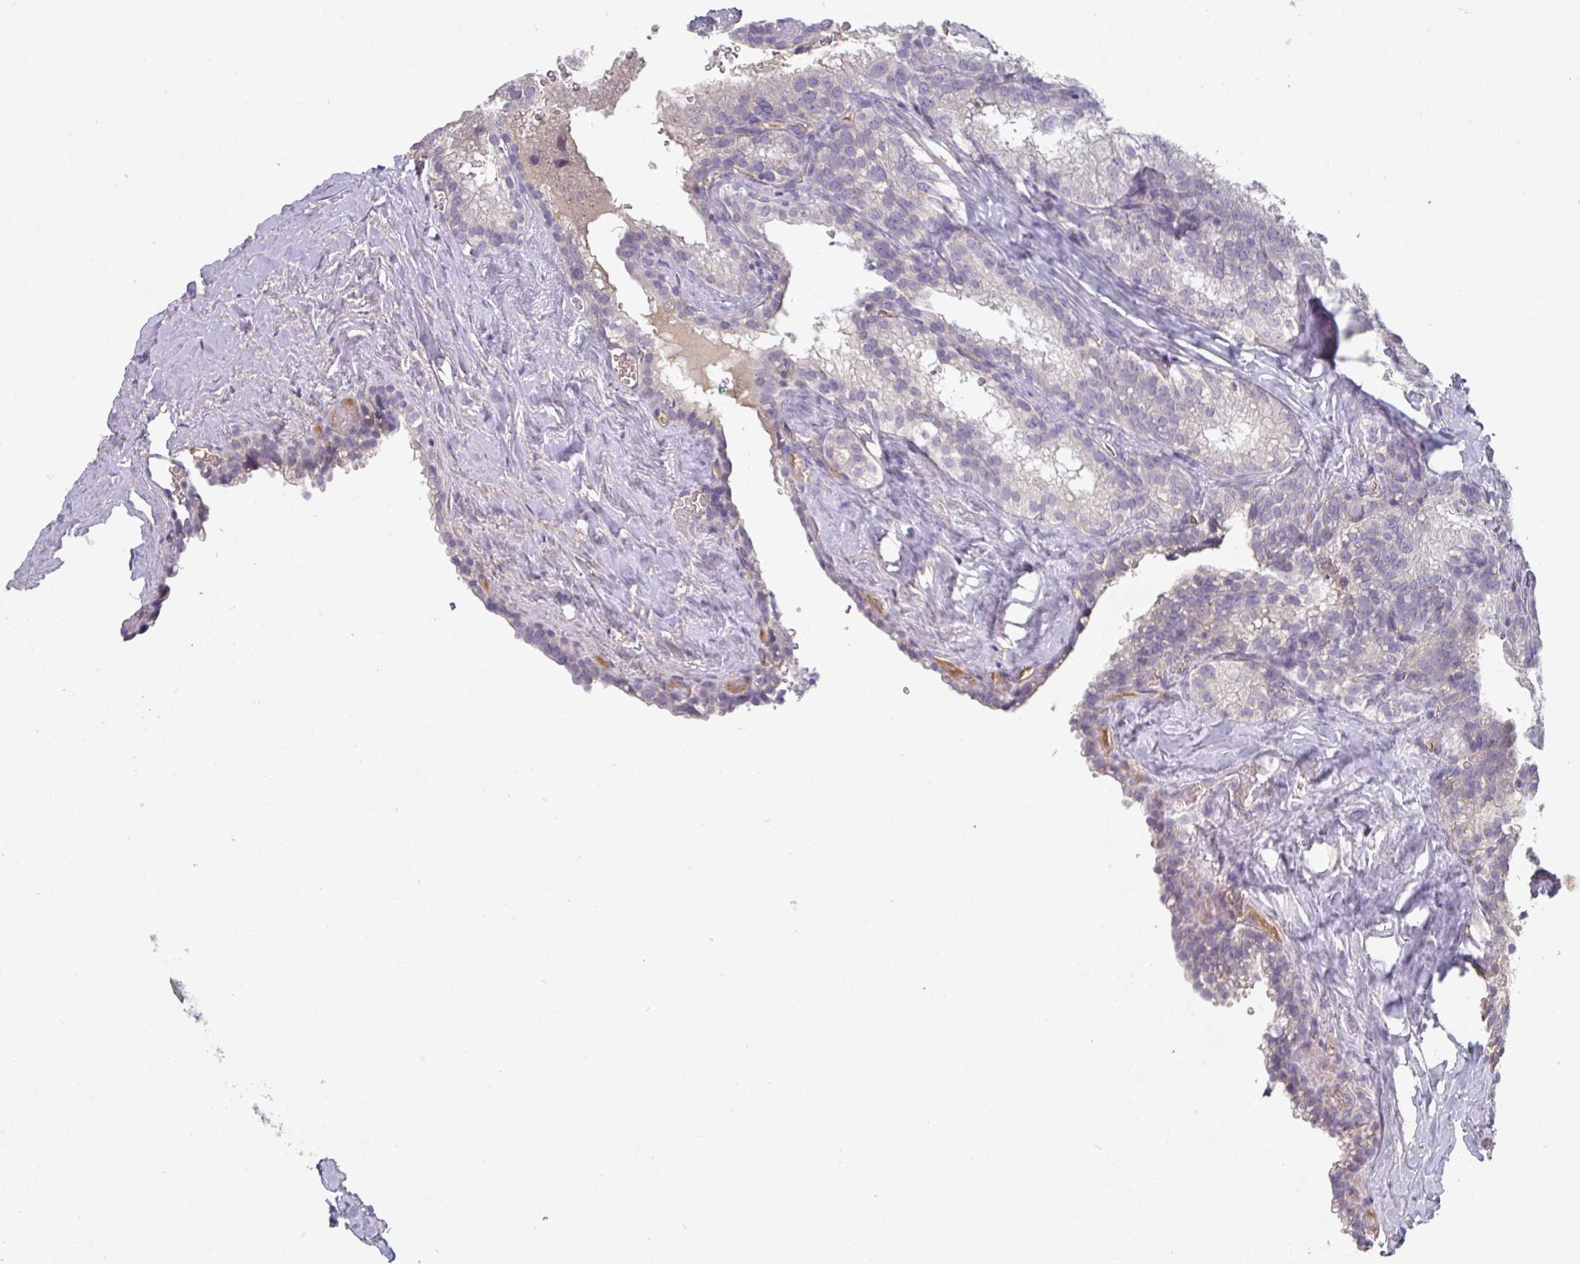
{"staining": {"intensity": "weak", "quantity": "<25%", "location": "cytoplasmic/membranous"}, "tissue": "seminal vesicle", "cell_type": "Glandular cells", "image_type": "normal", "snomed": [{"axis": "morphology", "description": "Normal tissue, NOS"}, {"axis": "topography", "description": "Seminal veicle"}], "caption": "The histopathology image demonstrates no staining of glandular cells in normal seminal vesicle. Nuclei are stained in blue.", "gene": "HGFAC", "patient": {"sex": "male", "age": 47}}